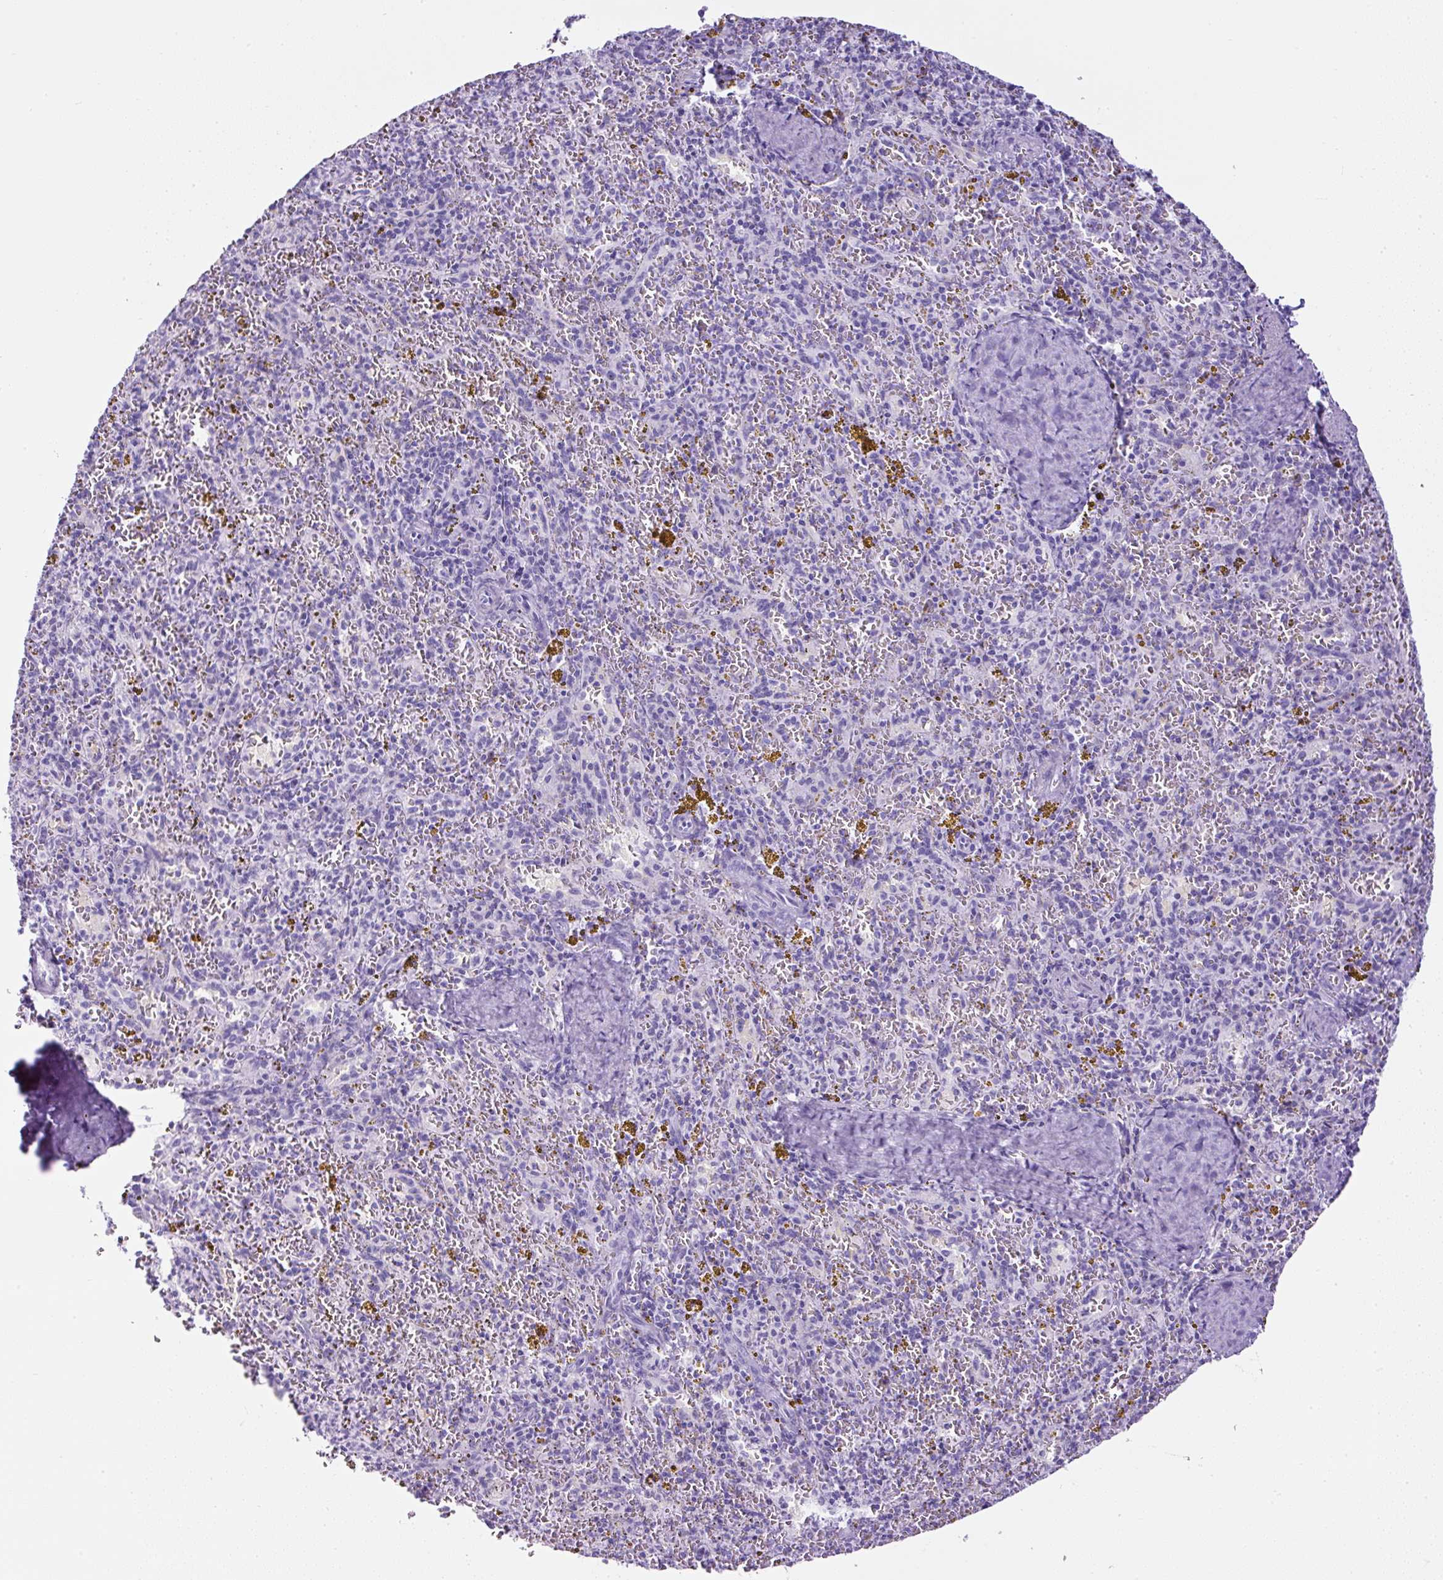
{"staining": {"intensity": "negative", "quantity": "none", "location": "none"}, "tissue": "spleen", "cell_type": "Cells in red pulp", "image_type": "normal", "snomed": [{"axis": "morphology", "description": "Normal tissue, NOS"}, {"axis": "topography", "description": "Spleen"}], "caption": "This histopathology image is of unremarkable spleen stained with immunohistochemistry (IHC) to label a protein in brown with the nuclei are counter-stained blue. There is no staining in cells in red pulp.", "gene": "TMEM200B", "patient": {"sex": "male", "age": 57}}